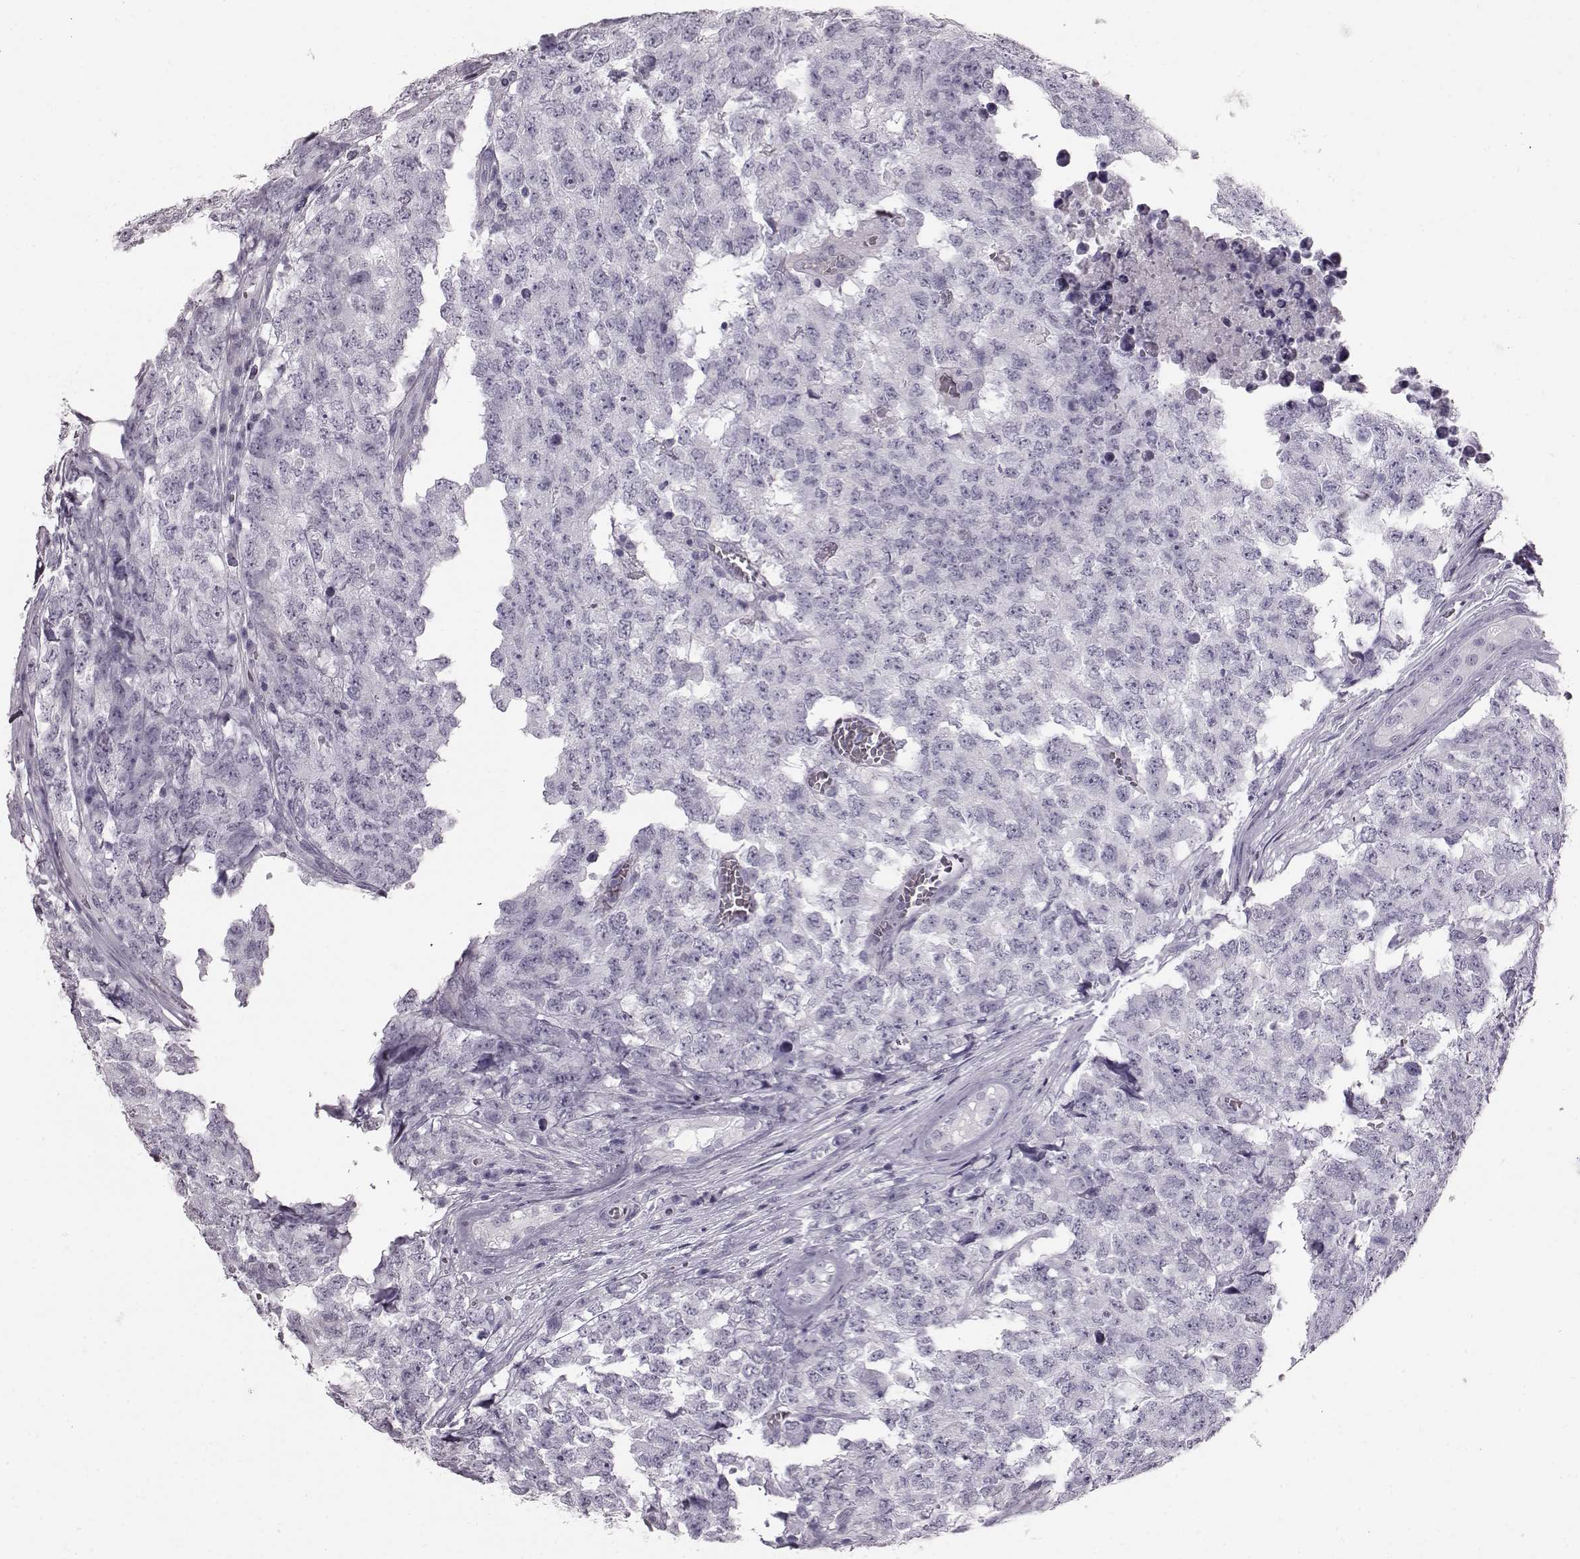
{"staining": {"intensity": "negative", "quantity": "none", "location": "none"}, "tissue": "testis cancer", "cell_type": "Tumor cells", "image_type": "cancer", "snomed": [{"axis": "morphology", "description": "Carcinoma, Embryonal, NOS"}, {"axis": "topography", "description": "Testis"}], "caption": "This histopathology image is of testis embryonal carcinoma stained with immunohistochemistry (IHC) to label a protein in brown with the nuclei are counter-stained blue. There is no positivity in tumor cells. (Brightfield microscopy of DAB (3,3'-diaminobenzidine) immunohistochemistry at high magnification).", "gene": "TCHHL1", "patient": {"sex": "male", "age": 23}}